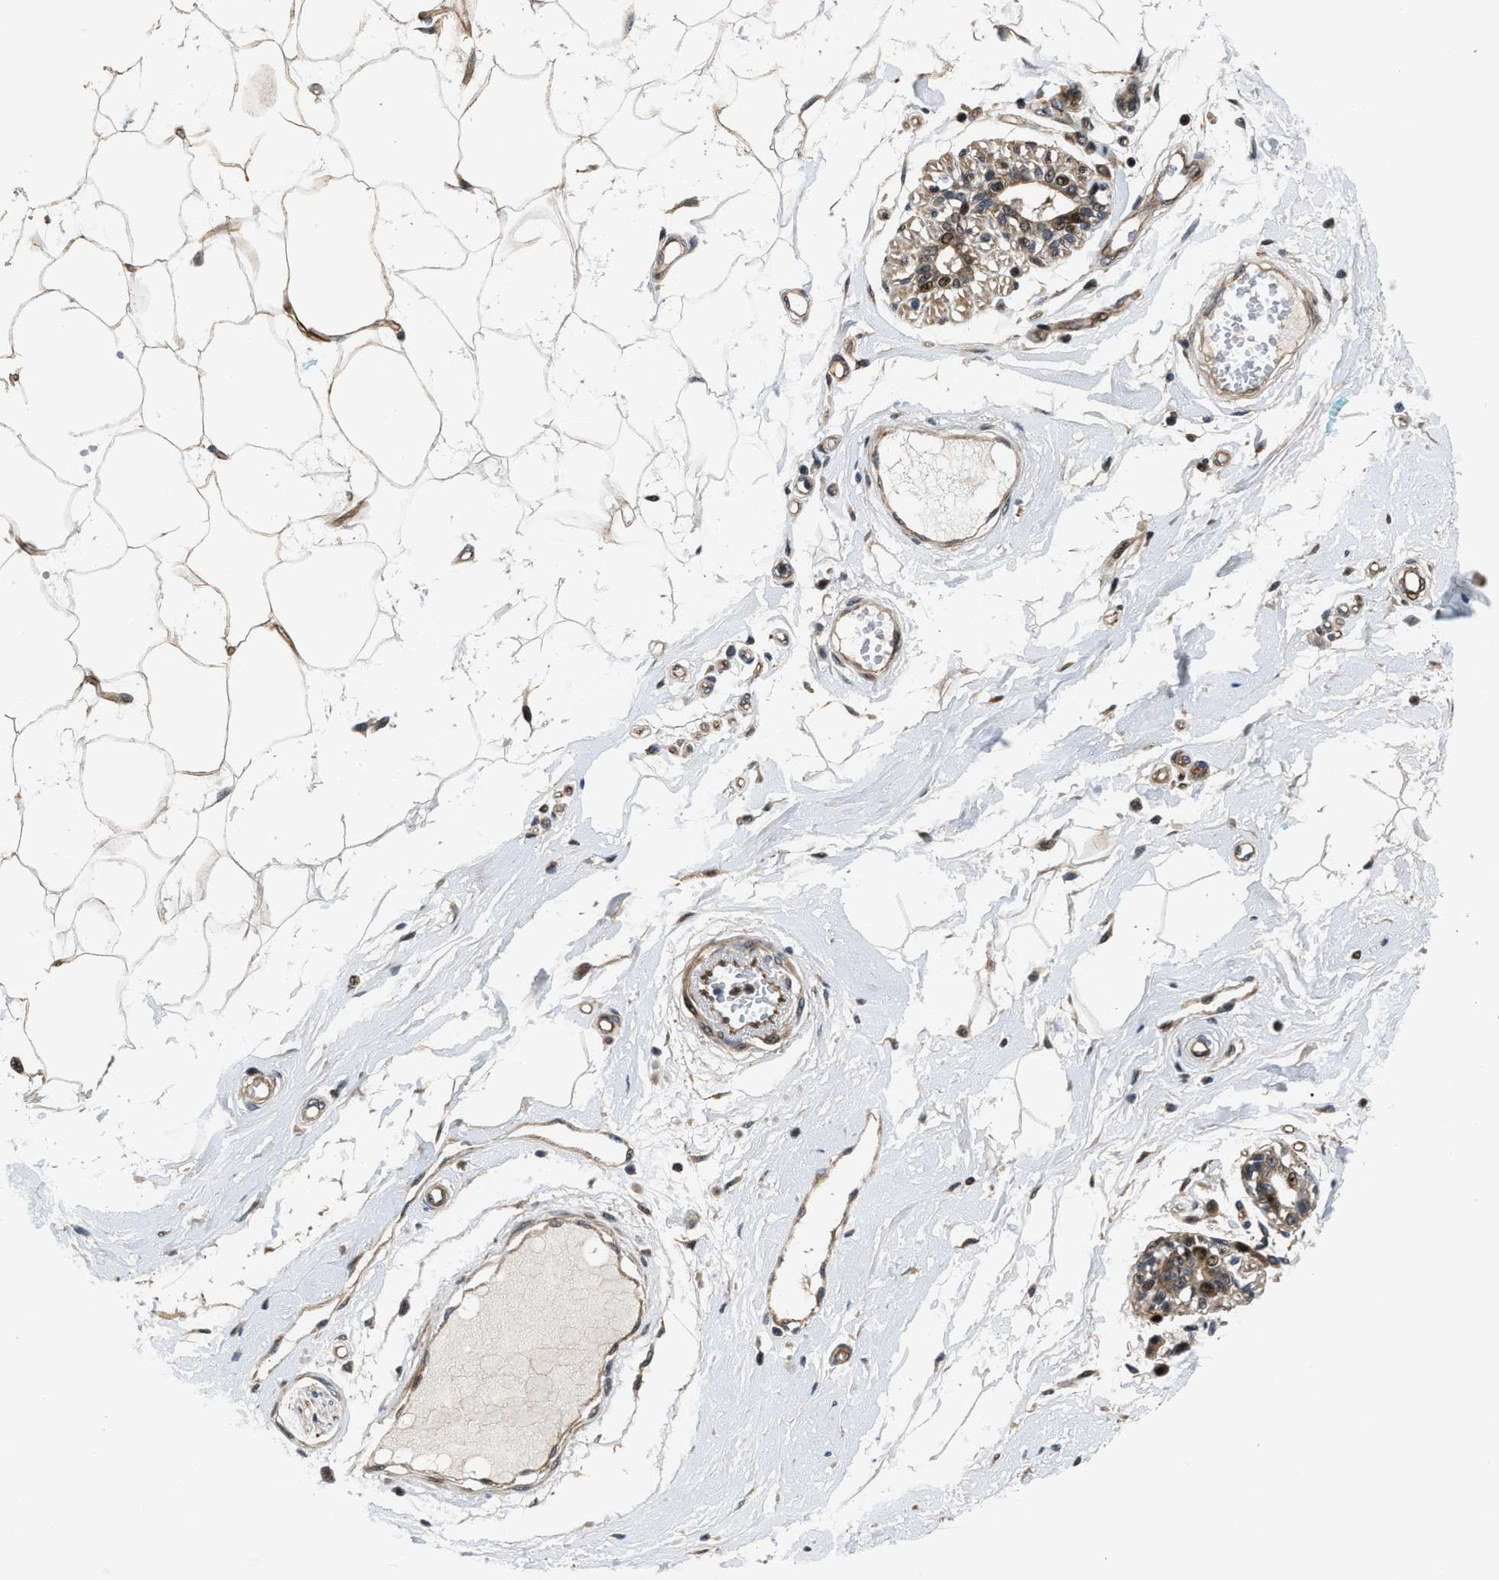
{"staining": {"intensity": "weak", "quantity": ">75%", "location": "cytoplasmic/membranous"}, "tissue": "breast", "cell_type": "Adipocytes", "image_type": "normal", "snomed": [{"axis": "morphology", "description": "Normal tissue, NOS"}, {"axis": "morphology", "description": "Lobular carcinoma"}, {"axis": "topography", "description": "Breast"}], "caption": "Protein staining reveals weak cytoplasmic/membranous expression in approximately >75% of adipocytes in unremarkable breast. Using DAB (brown) and hematoxylin (blue) stains, captured at high magnification using brightfield microscopy.", "gene": "ALDH3A2", "patient": {"sex": "female", "age": 59}}